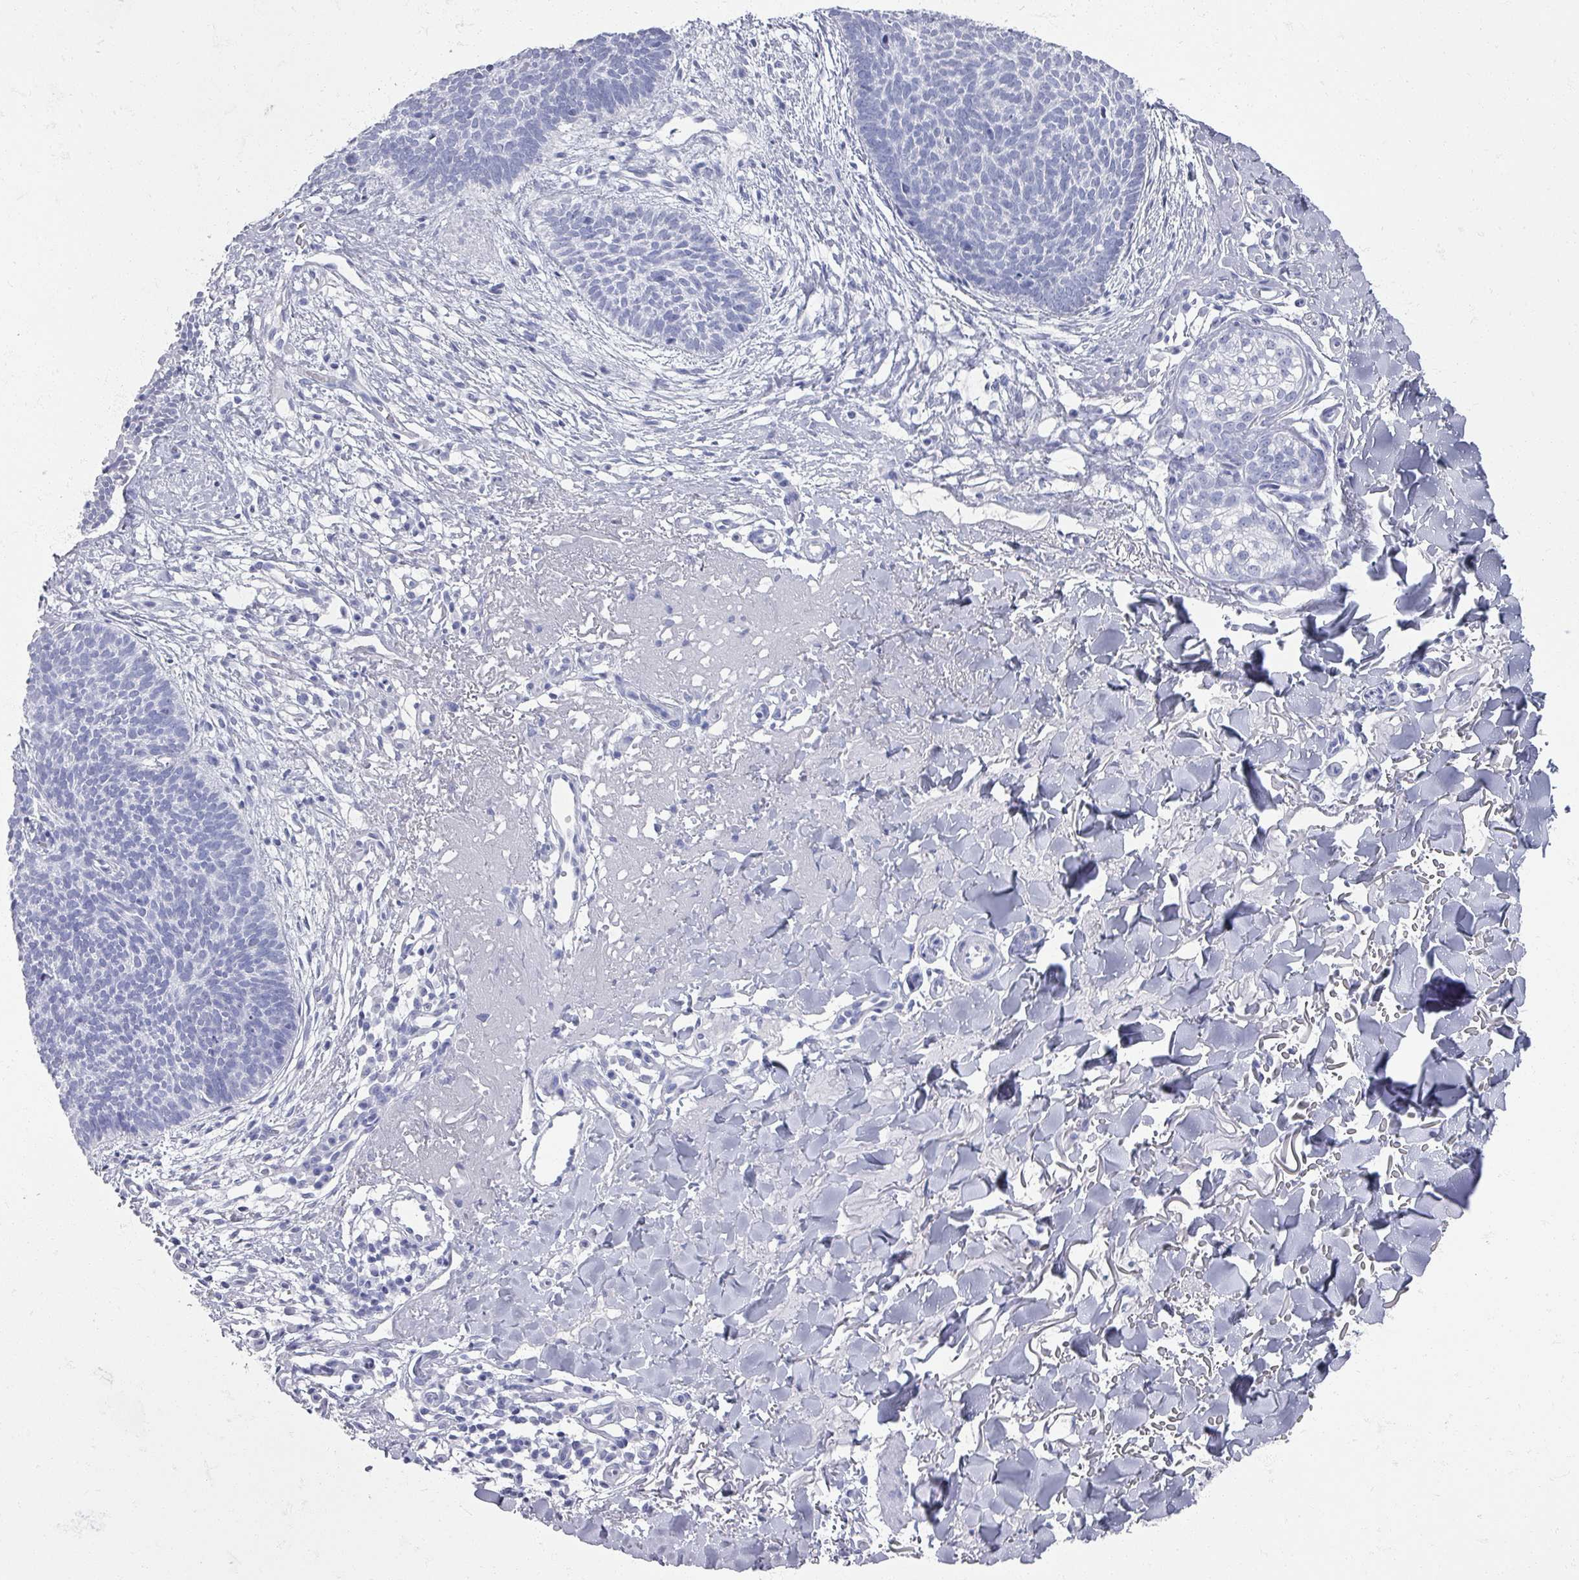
{"staining": {"intensity": "negative", "quantity": "none", "location": "none"}, "tissue": "skin cancer", "cell_type": "Tumor cells", "image_type": "cancer", "snomed": [{"axis": "morphology", "description": "Basal cell carcinoma"}, {"axis": "topography", "description": "Skin"}], "caption": "DAB immunohistochemical staining of skin cancer reveals no significant expression in tumor cells.", "gene": "OMG", "patient": {"sex": "male", "age": 84}}